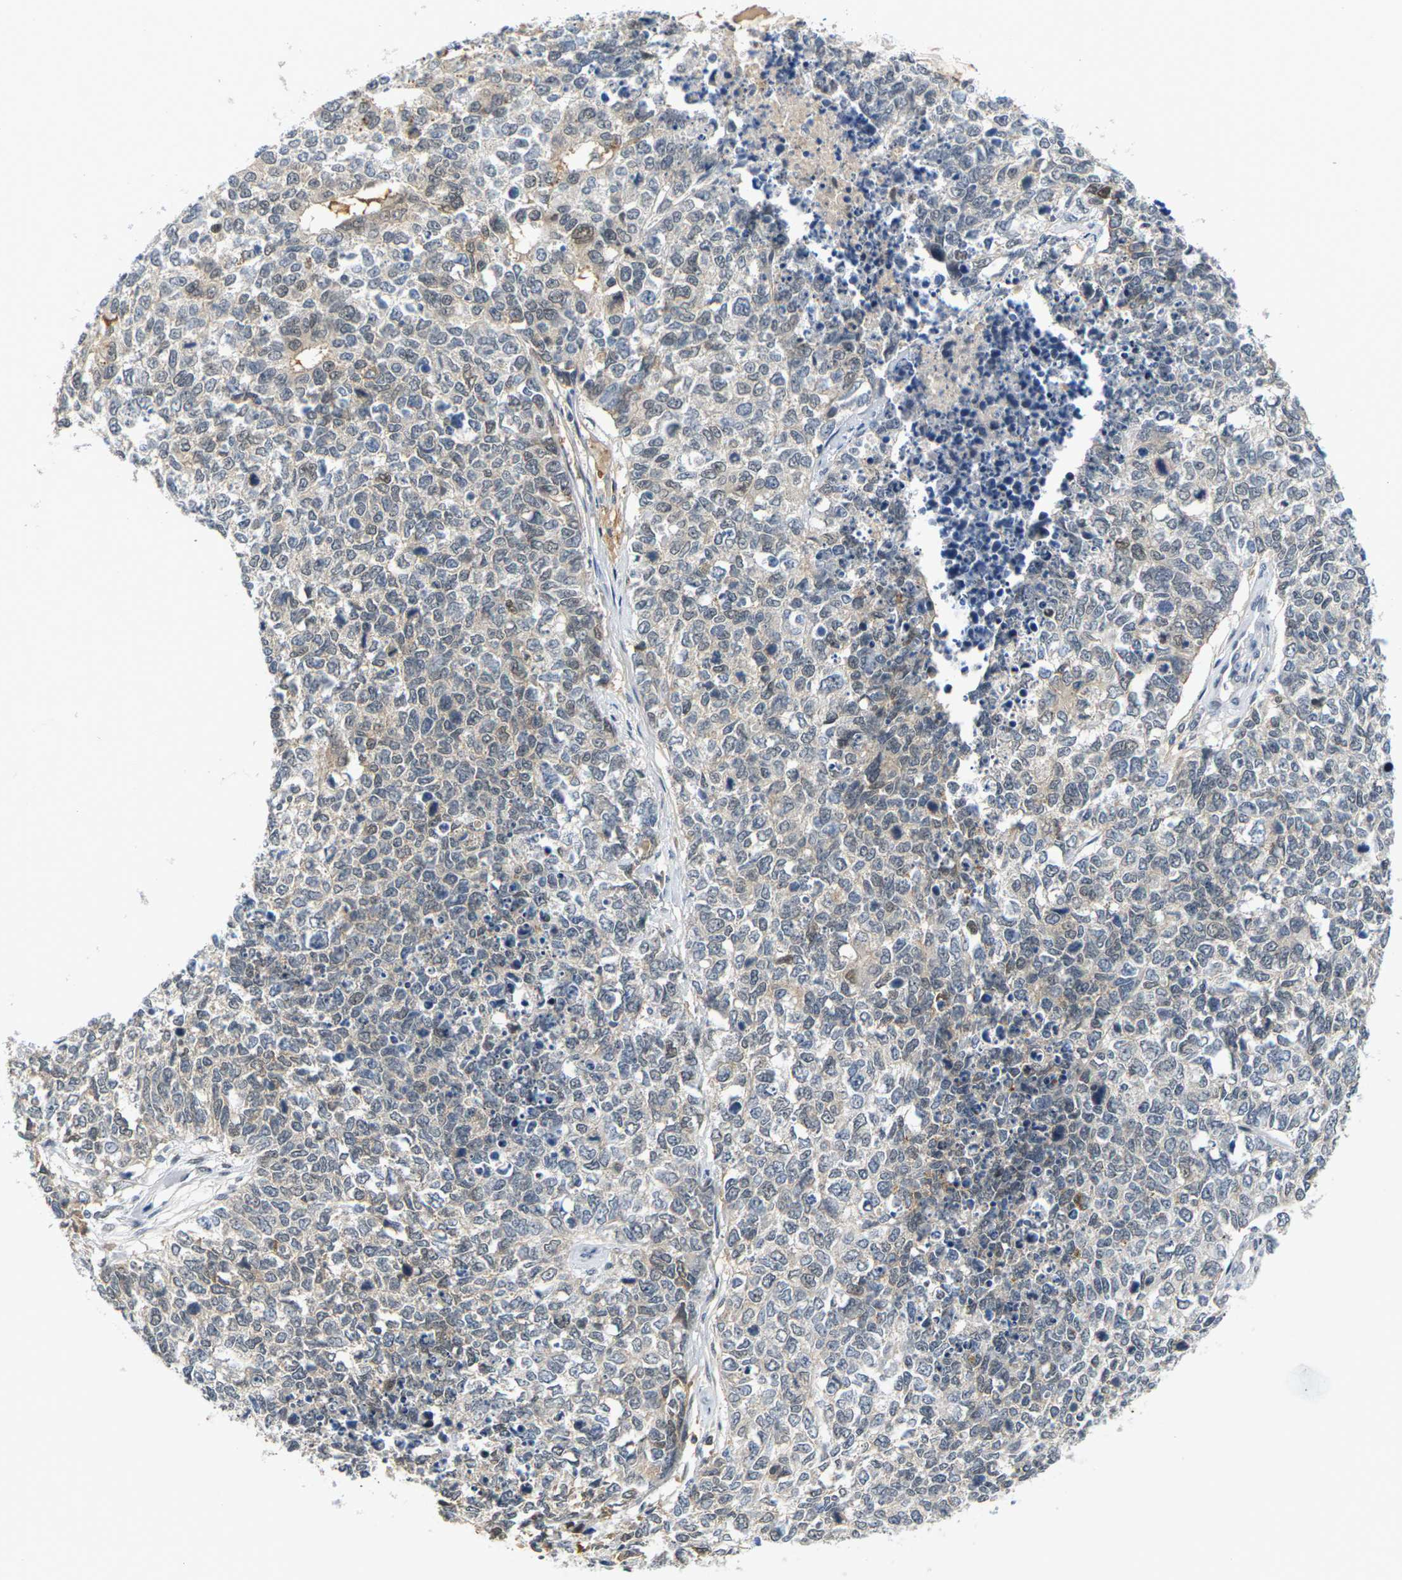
{"staining": {"intensity": "weak", "quantity": "25%-75%", "location": "cytoplasmic/membranous,nuclear"}, "tissue": "cervical cancer", "cell_type": "Tumor cells", "image_type": "cancer", "snomed": [{"axis": "morphology", "description": "Squamous cell carcinoma, NOS"}, {"axis": "topography", "description": "Cervix"}], "caption": "A high-resolution image shows immunohistochemistry staining of squamous cell carcinoma (cervical), which shows weak cytoplasmic/membranous and nuclear positivity in about 25%-75% of tumor cells.", "gene": "PKP2", "patient": {"sex": "female", "age": 63}}